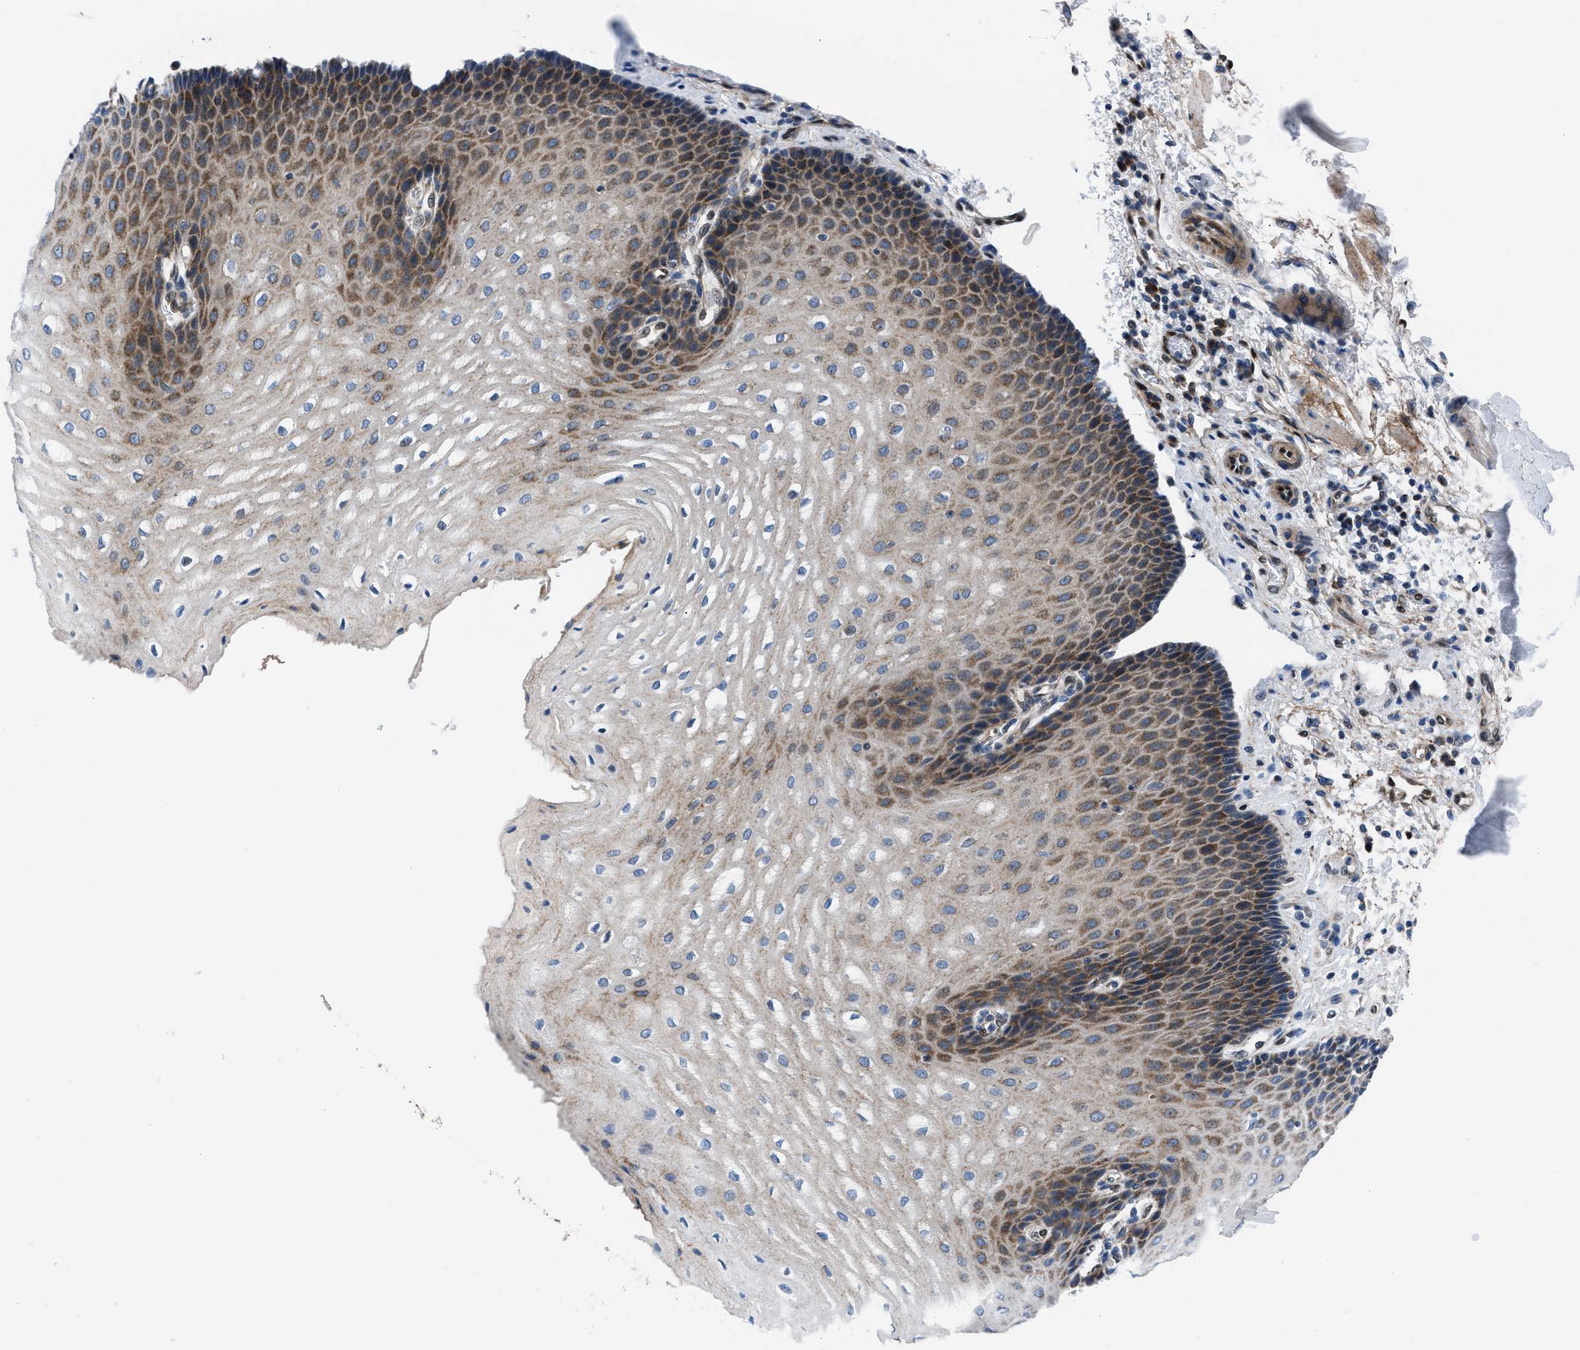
{"staining": {"intensity": "moderate", "quantity": "25%-75%", "location": "cytoplasmic/membranous"}, "tissue": "esophagus", "cell_type": "Squamous epithelial cells", "image_type": "normal", "snomed": [{"axis": "morphology", "description": "Normal tissue, NOS"}, {"axis": "topography", "description": "Esophagus"}], "caption": "Immunohistochemical staining of normal human esophagus demonstrates medium levels of moderate cytoplasmic/membranous staining in about 25%-75% of squamous epithelial cells. (IHC, brightfield microscopy, high magnification).", "gene": "LMO2", "patient": {"sex": "male", "age": 54}}